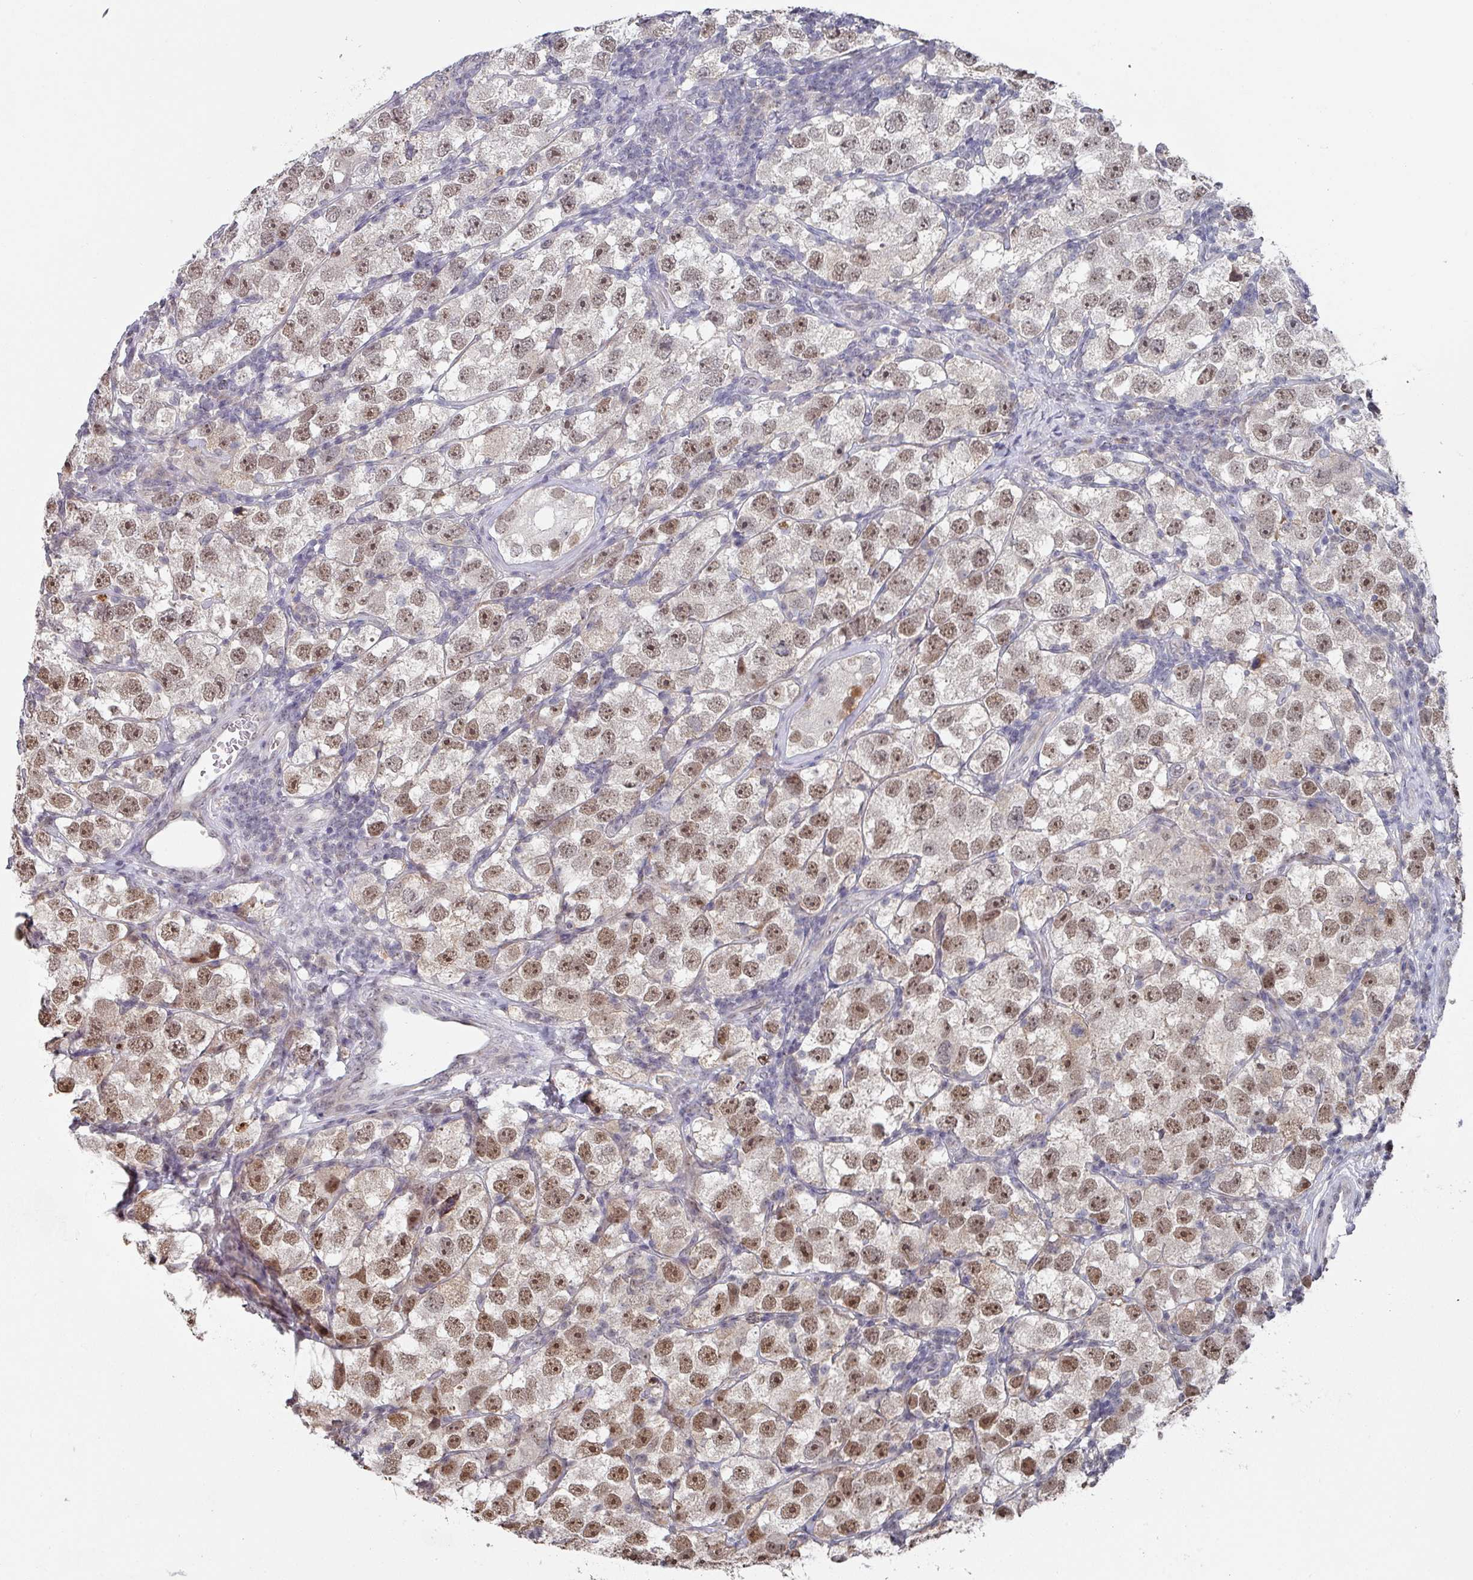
{"staining": {"intensity": "moderate", "quantity": ">75%", "location": "nuclear"}, "tissue": "testis cancer", "cell_type": "Tumor cells", "image_type": "cancer", "snomed": [{"axis": "morphology", "description": "Seminoma, NOS"}, {"axis": "topography", "description": "Testis"}], "caption": "Brown immunohistochemical staining in seminoma (testis) shows moderate nuclear staining in about >75% of tumor cells. (Stains: DAB (3,3'-diaminobenzidine) in brown, nuclei in blue, Microscopy: brightfield microscopy at high magnification).", "gene": "ZNF654", "patient": {"sex": "male", "age": 26}}